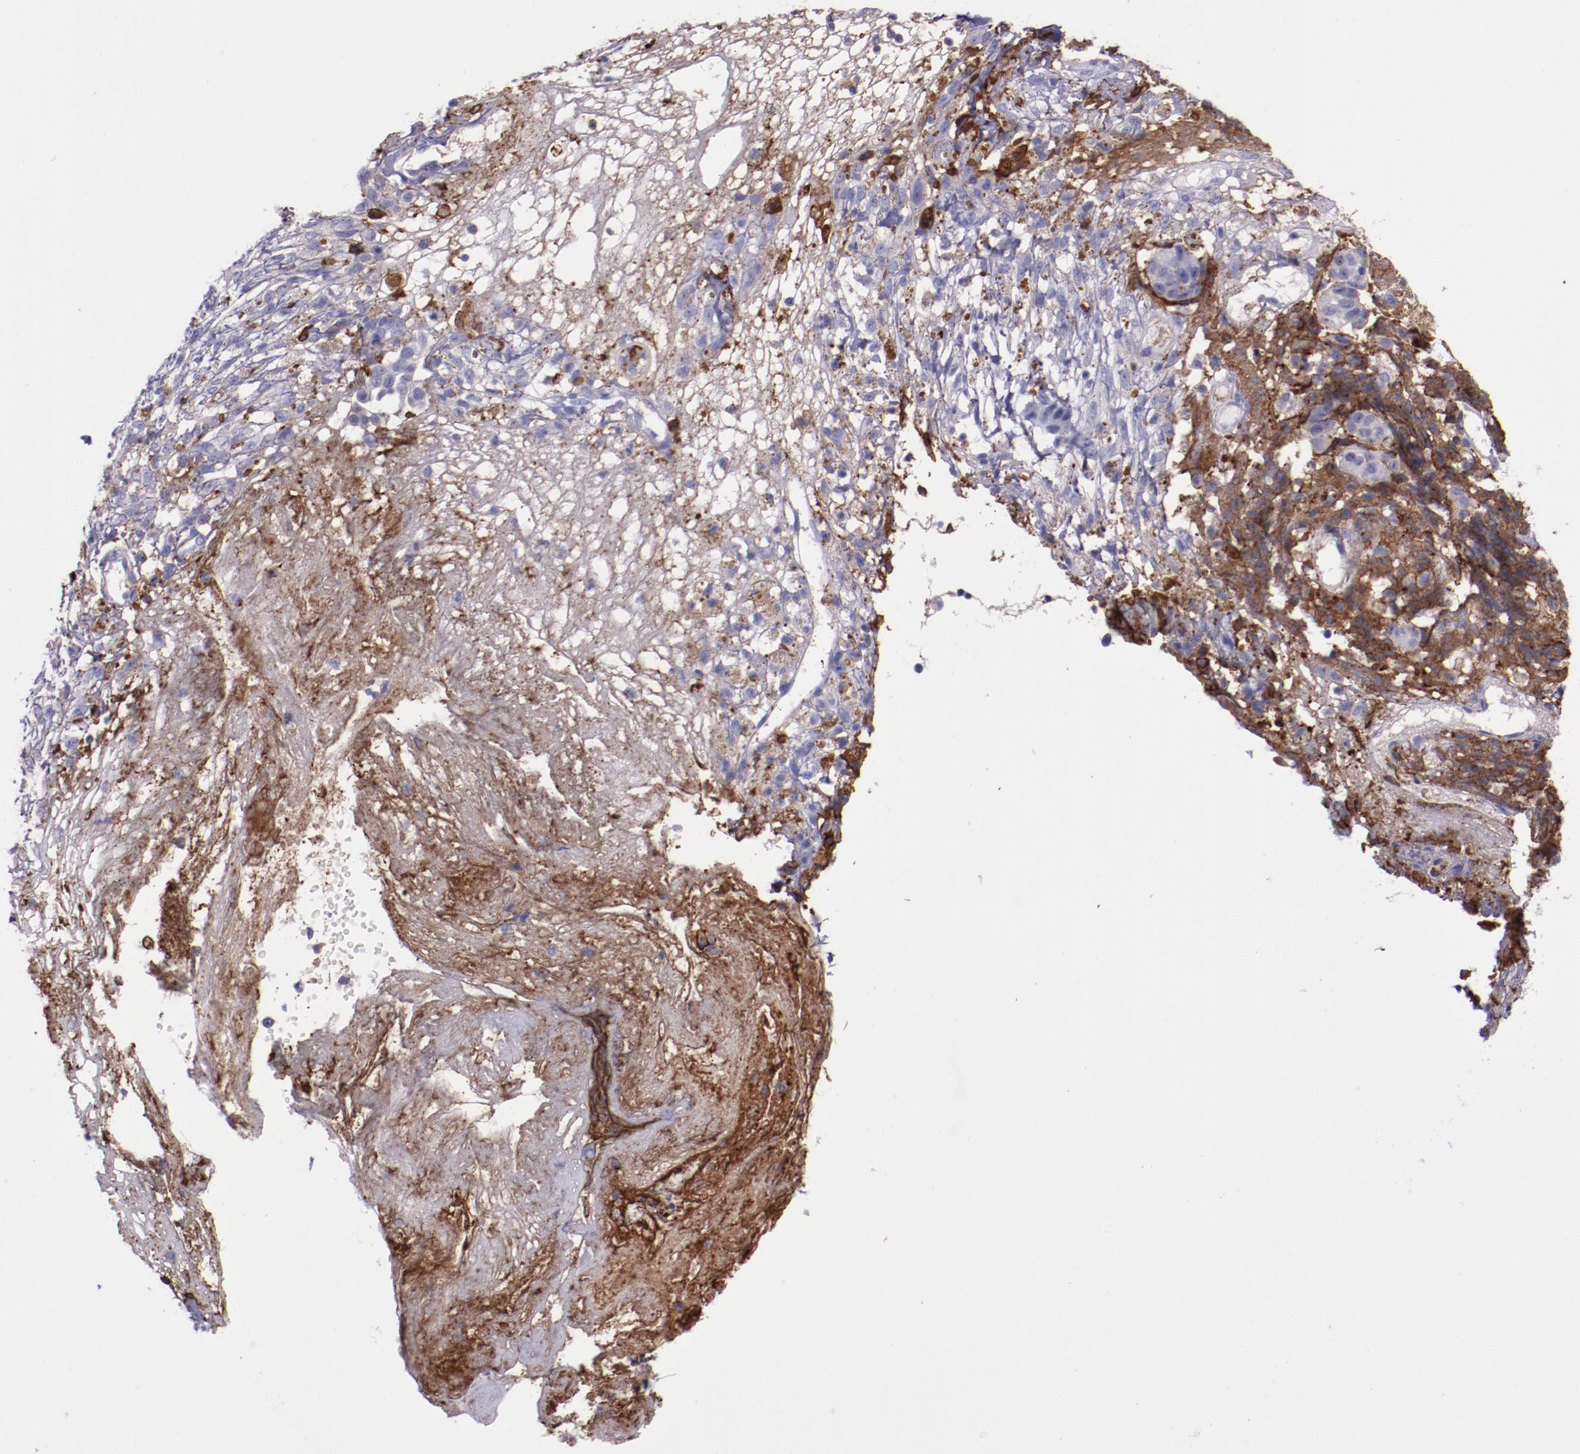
{"staining": {"intensity": "negative", "quantity": "none", "location": "none"}, "tissue": "ovarian cancer", "cell_type": "Tumor cells", "image_type": "cancer", "snomed": [{"axis": "morphology", "description": "Carcinoma, endometroid"}, {"axis": "topography", "description": "Ovary"}], "caption": "IHC of endometroid carcinoma (ovarian) demonstrates no expression in tumor cells.", "gene": "APOH", "patient": {"sex": "female", "age": 42}}